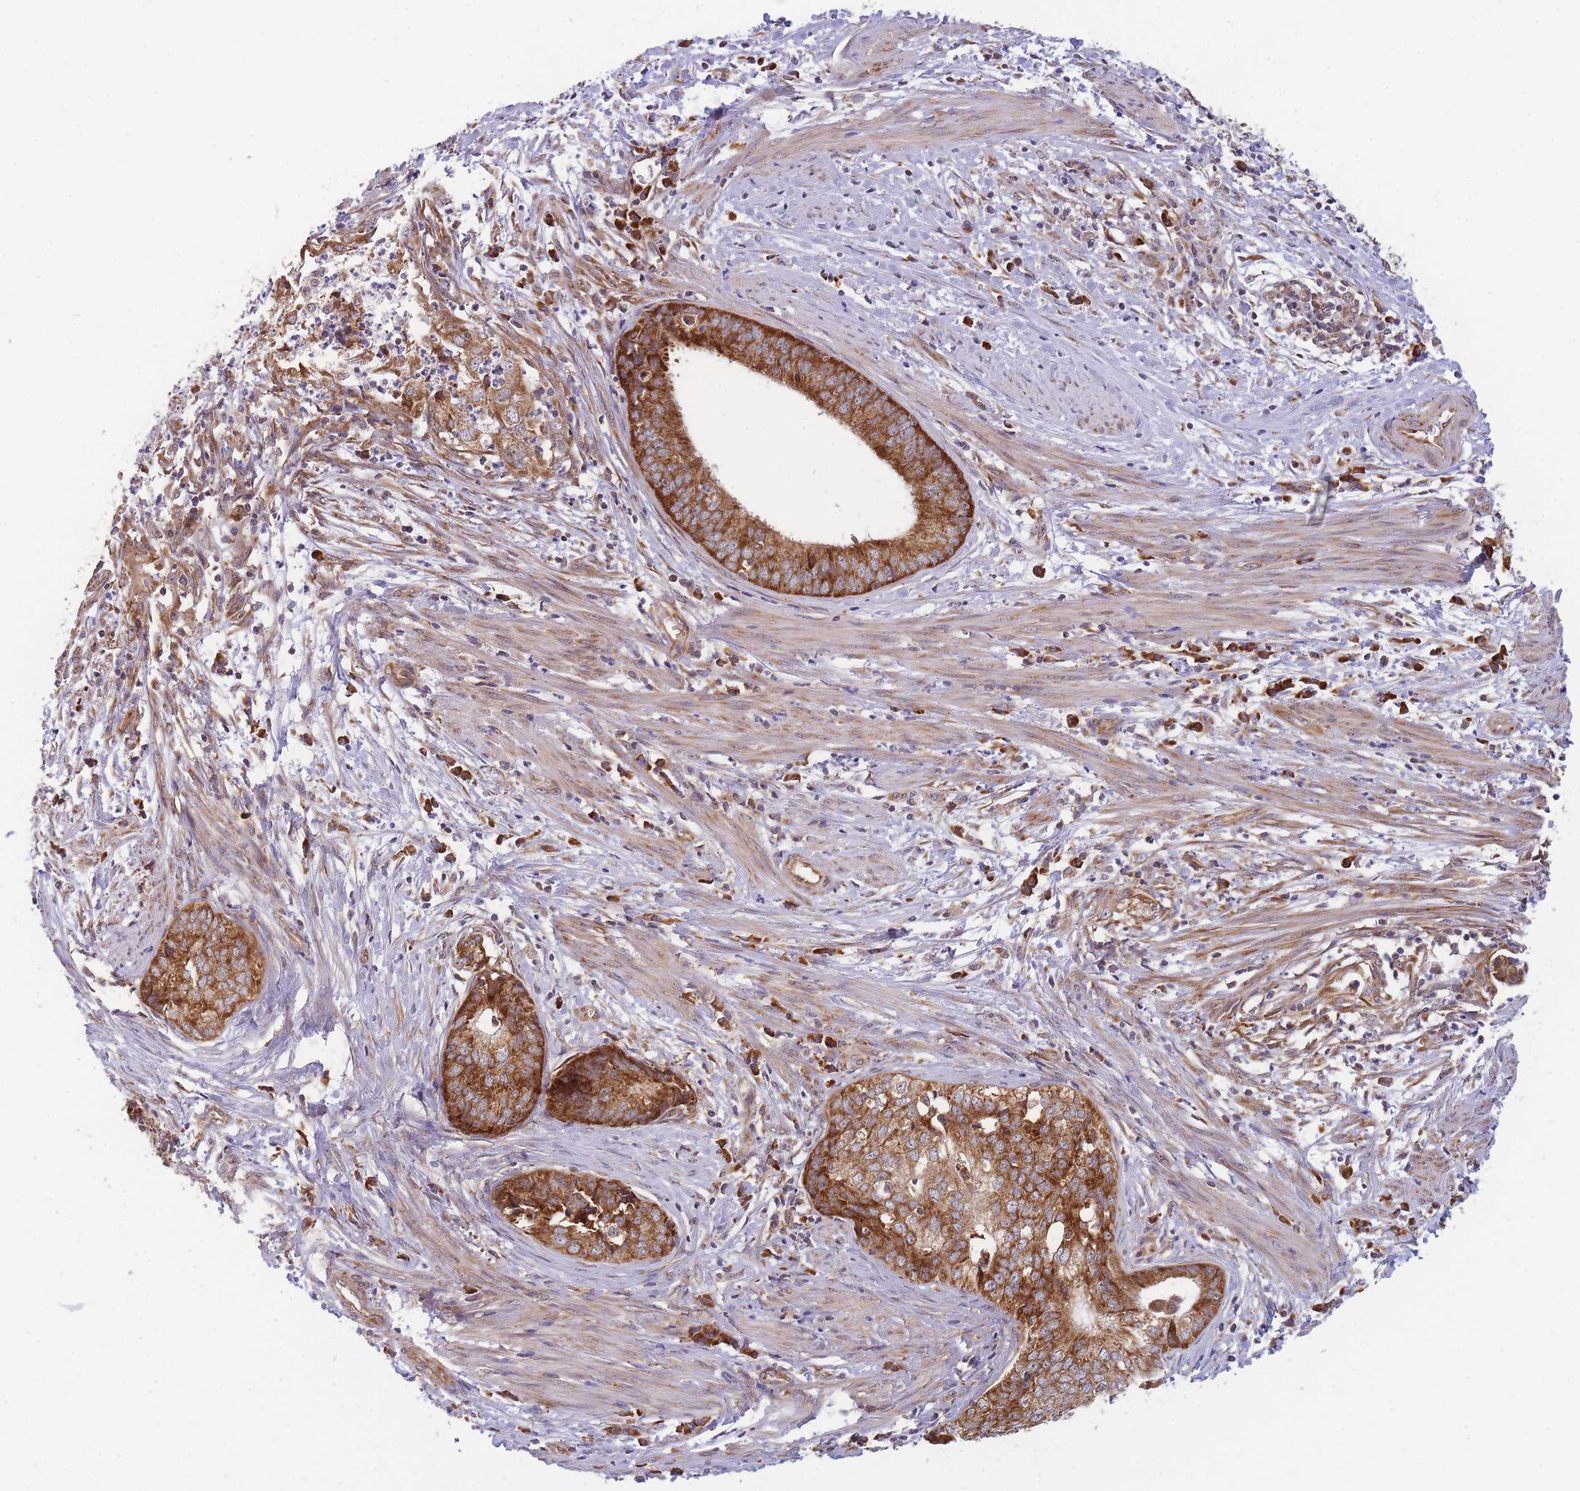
{"staining": {"intensity": "strong", "quantity": ">75%", "location": "cytoplasmic/membranous"}, "tissue": "endometrial cancer", "cell_type": "Tumor cells", "image_type": "cancer", "snomed": [{"axis": "morphology", "description": "Adenocarcinoma, NOS"}, {"axis": "topography", "description": "Endometrium"}], "caption": "This is an image of IHC staining of adenocarcinoma (endometrial), which shows strong positivity in the cytoplasmic/membranous of tumor cells.", "gene": "MRPL23", "patient": {"sex": "female", "age": 68}}